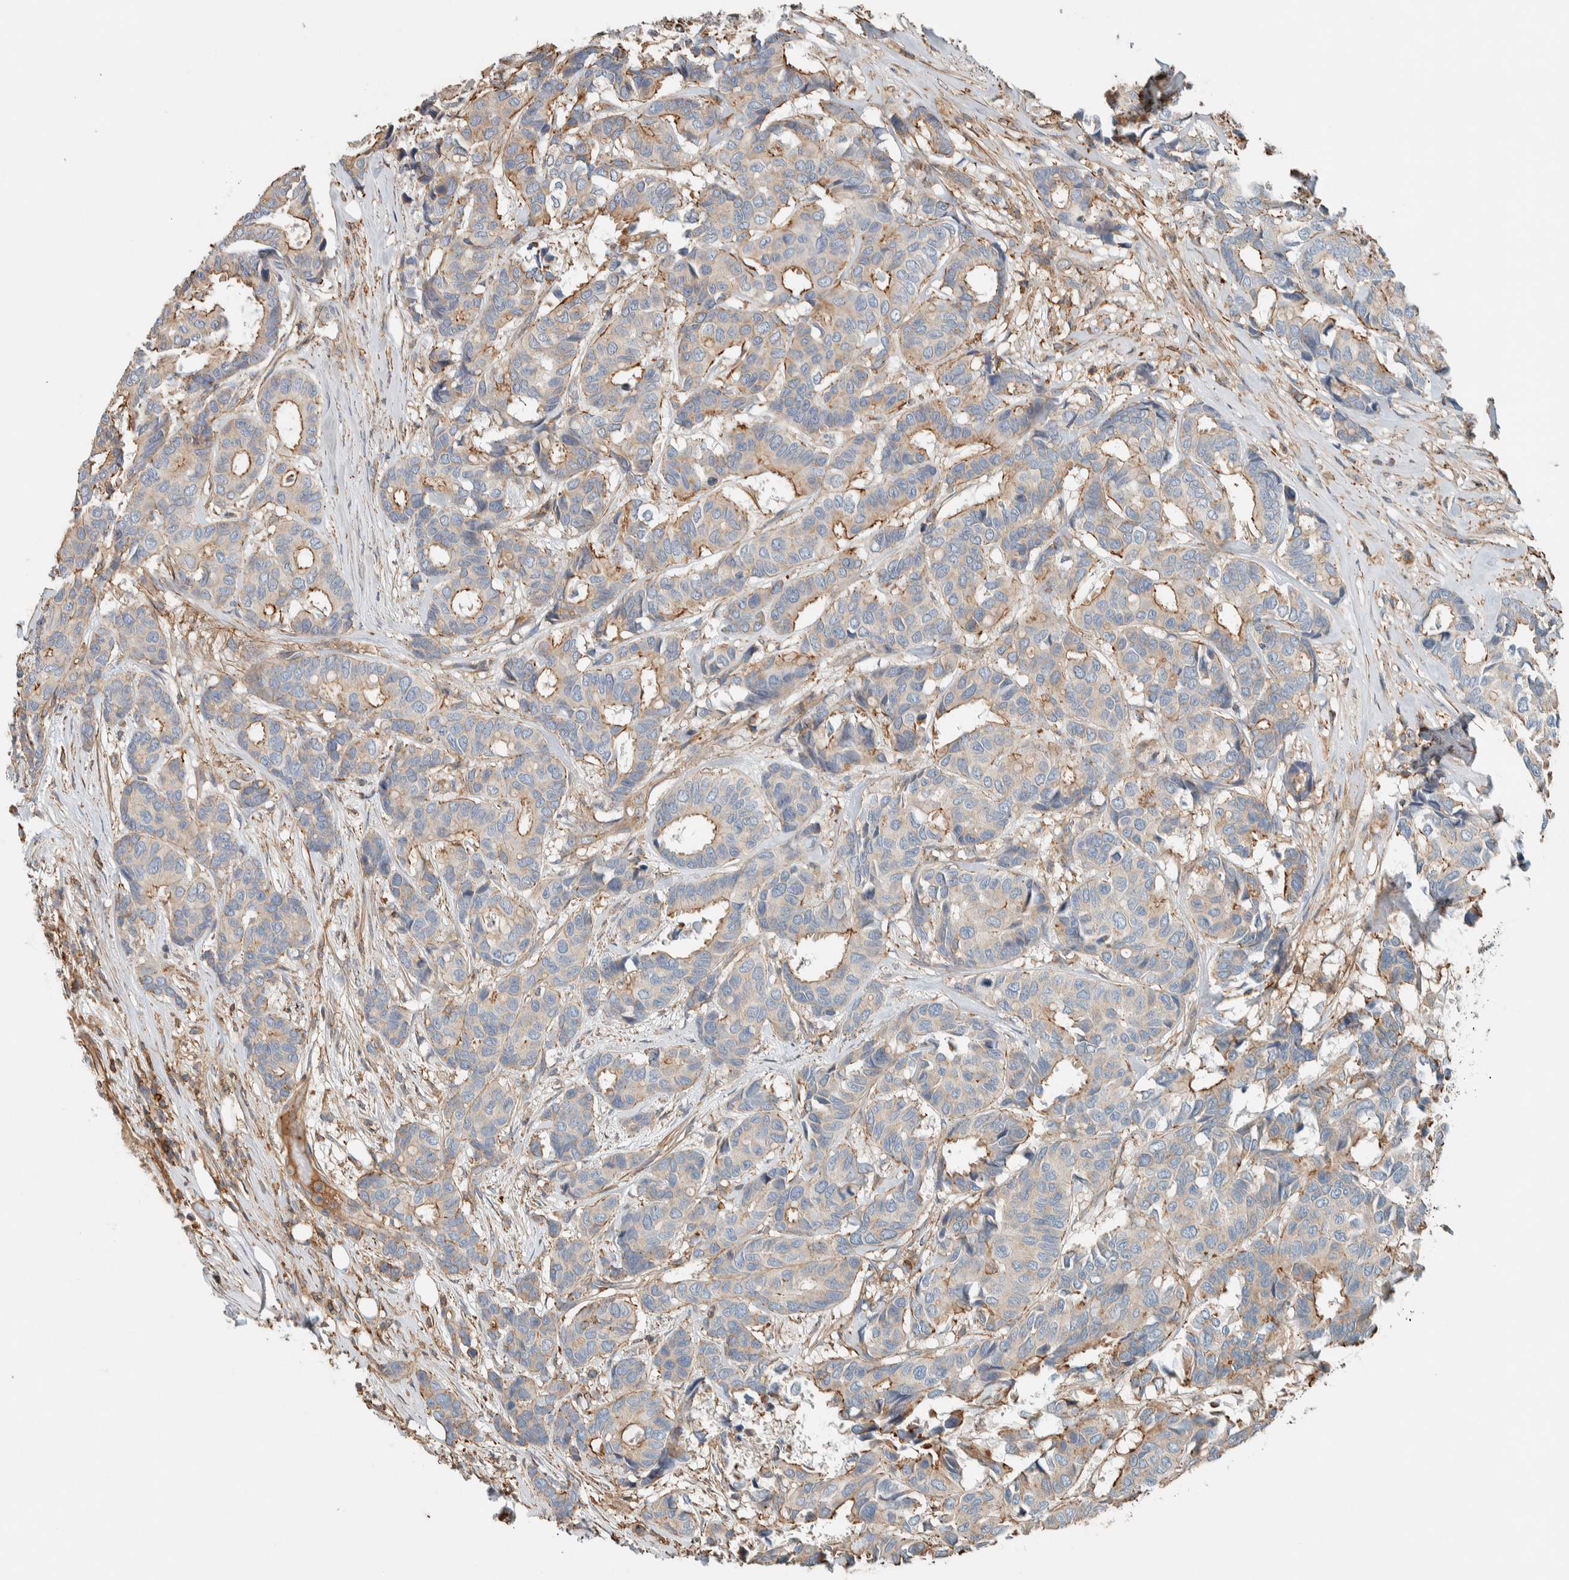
{"staining": {"intensity": "moderate", "quantity": "25%-75%", "location": "cytoplasmic/membranous"}, "tissue": "breast cancer", "cell_type": "Tumor cells", "image_type": "cancer", "snomed": [{"axis": "morphology", "description": "Duct carcinoma"}, {"axis": "topography", "description": "Breast"}], "caption": "Breast intraductal carcinoma was stained to show a protein in brown. There is medium levels of moderate cytoplasmic/membranous expression in approximately 25%-75% of tumor cells.", "gene": "CTBP2", "patient": {"sex": "female", "age": 87}}